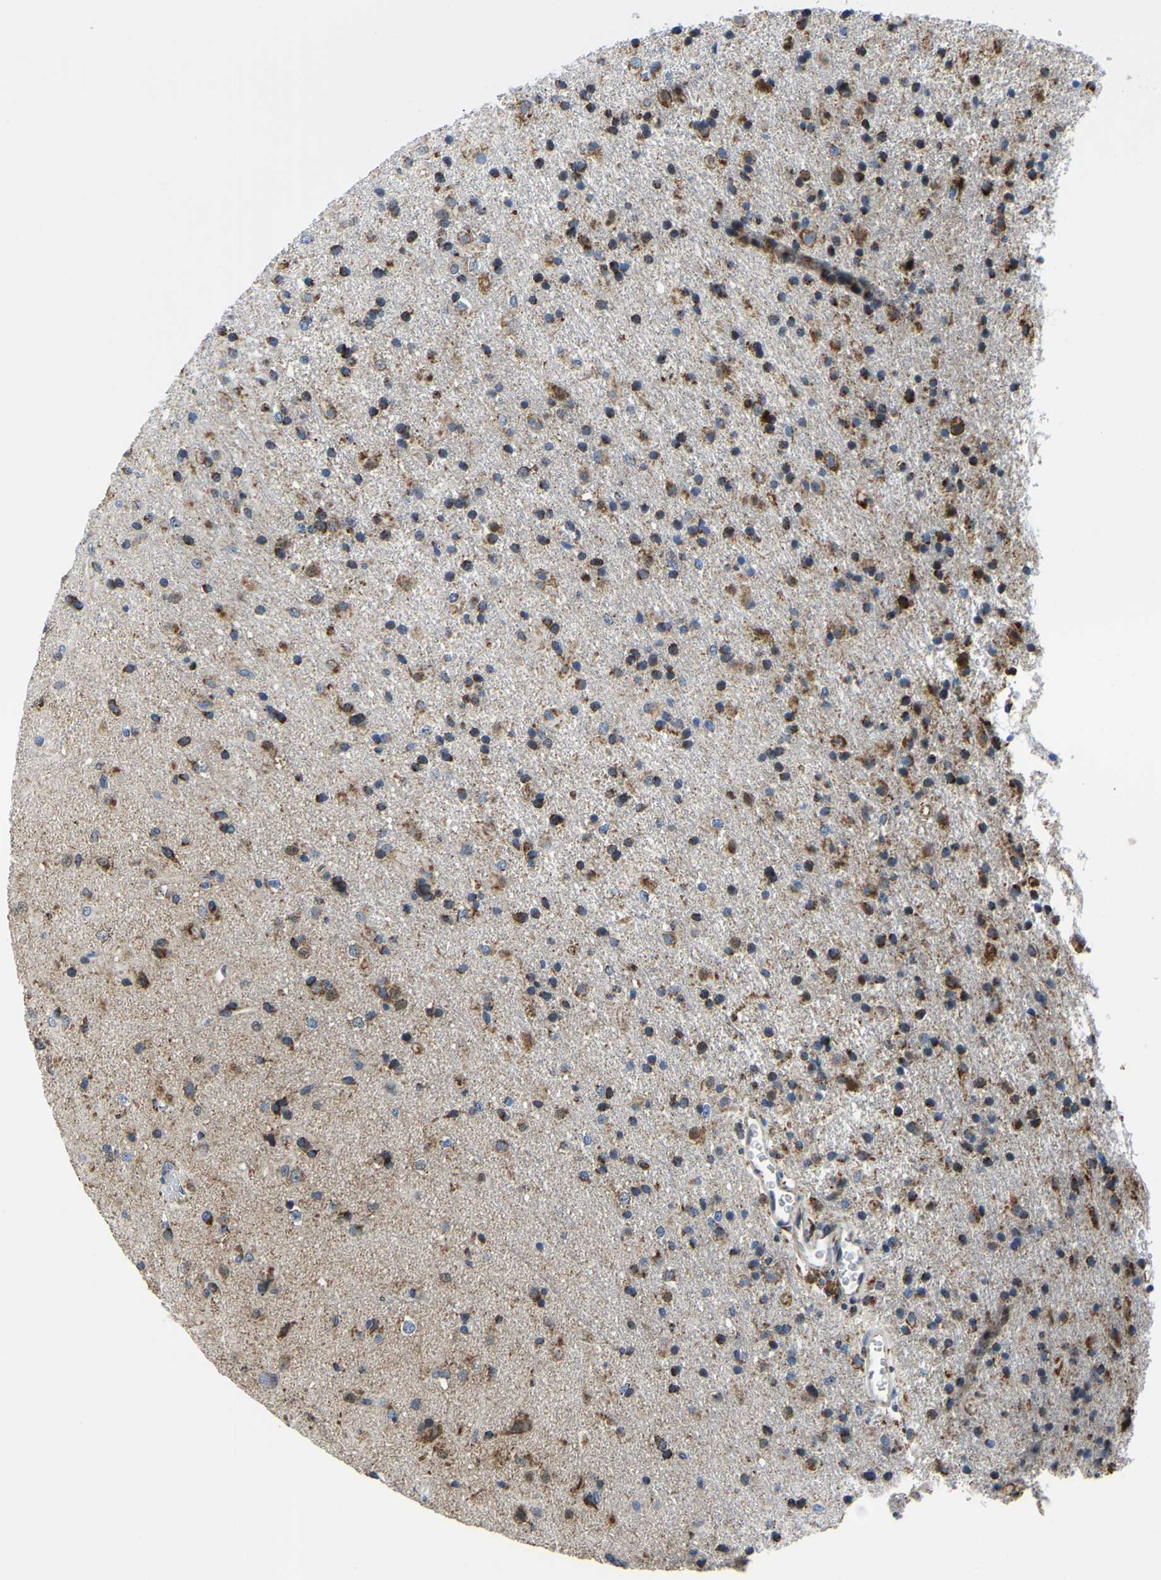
{"staining": {"intensity": "moderate", "quantity": ">75%", "location": "cytoplasmic/membranous"}, "tissue": "glioma", "cell_type": "Tumor cells", "image_type": "cancer", "snomed": [{"axis": "morphology", "description": "Glioma, malignant, Low grade"}, {"axis": "topography", "description": "Brain"}], "caption": "This image demonstrates immunohistochemistry staining of malignant low-grade glioma, with medium moderate cytoplasmic/membranous expression in approximately >75% of tumor cells.", "gene": "BNIP3L", "patient": {"sex": "male", "age": 65}}